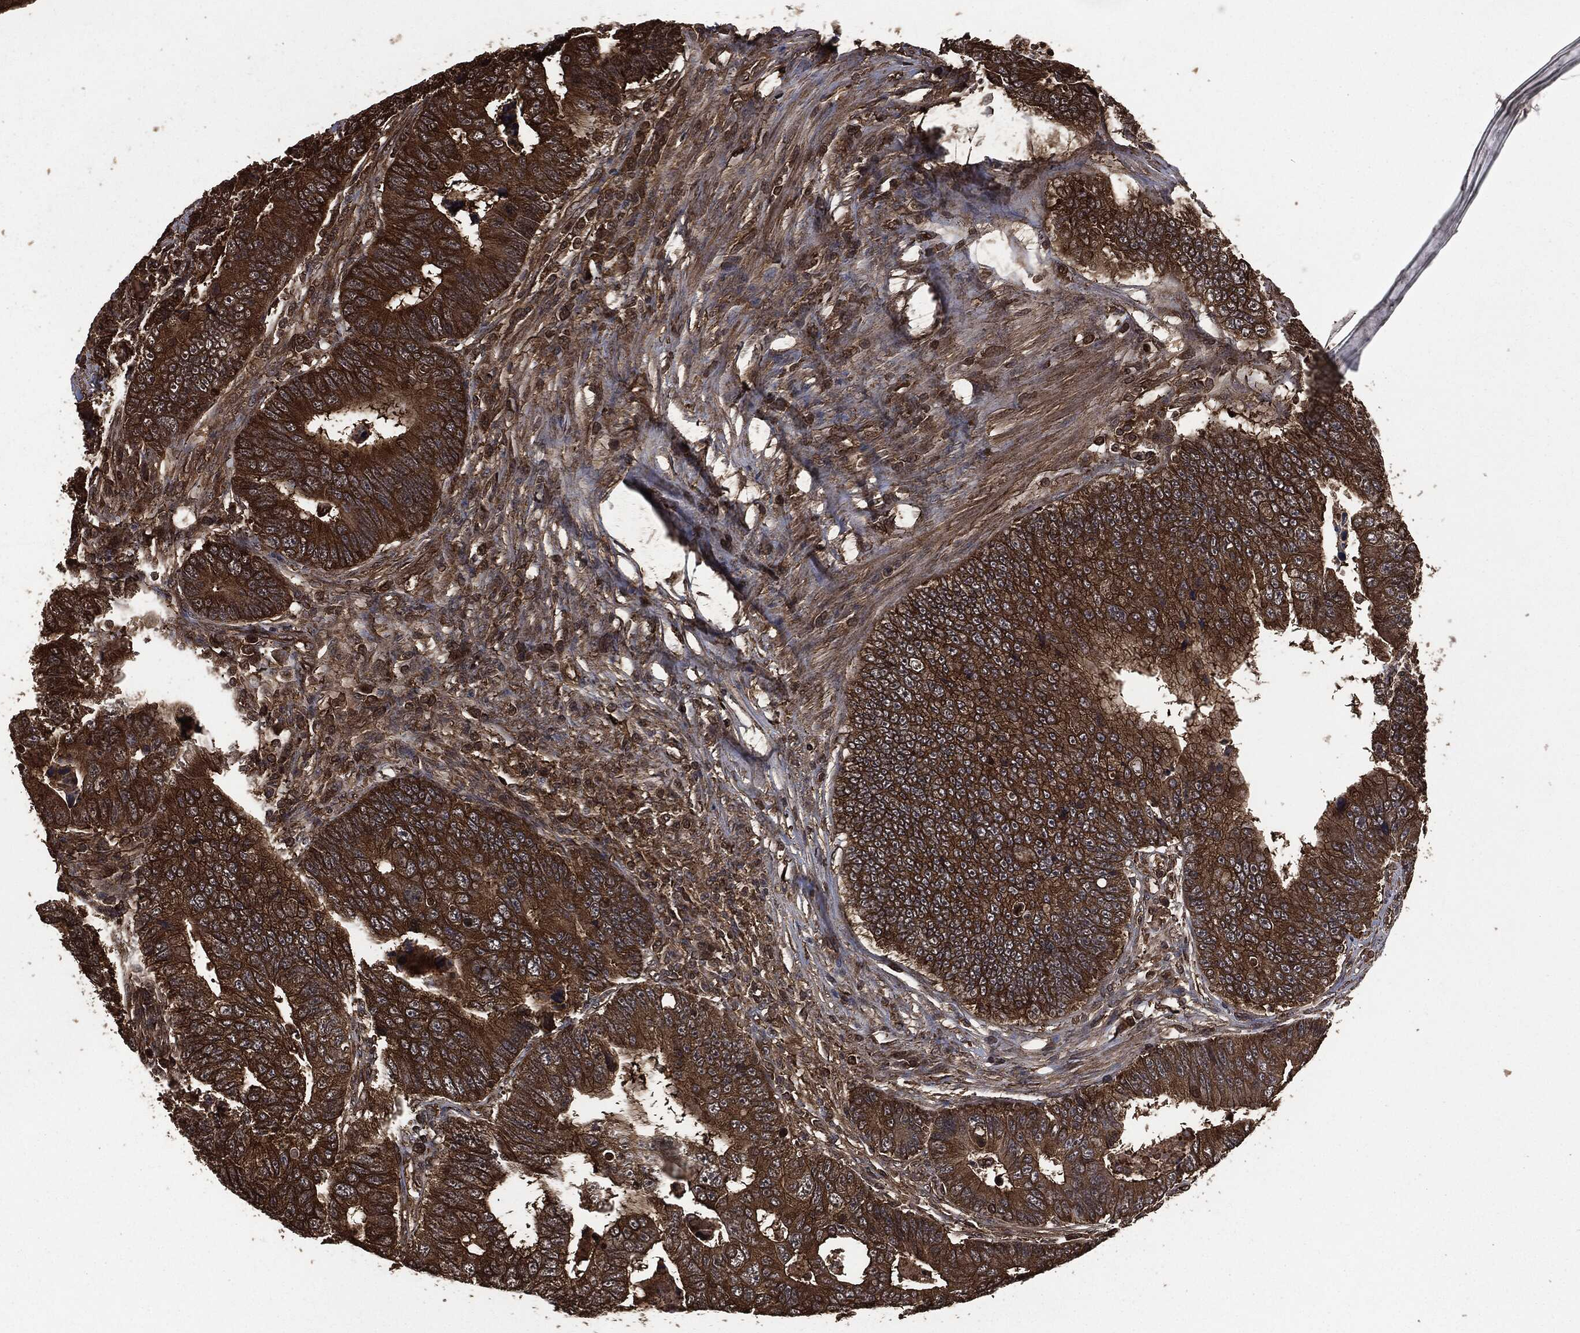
{"staining": {"intensity": "strong", "quantity": ">75%", "location": "cytoplasmic/membranous"}, "tissue": "colorectal cancer", "cell_type": "Tumor cells", "image_type": "cancer", "snomed": [{"axis": "morphology", "description": "Adenocarcinoma, NOS"}, {"axis": "topography", "description": "Colon"}], "caption": "A histopathology image of colorectal adenocarcinoma stained for a protein shows strong cytoplasmic/membranous brown staining in tumor cells. The protein of interest is shown in brown color, while the nuclei are stained blue.", "gene": "HRAS", "patient": {"sex": "female", "age": 72}}